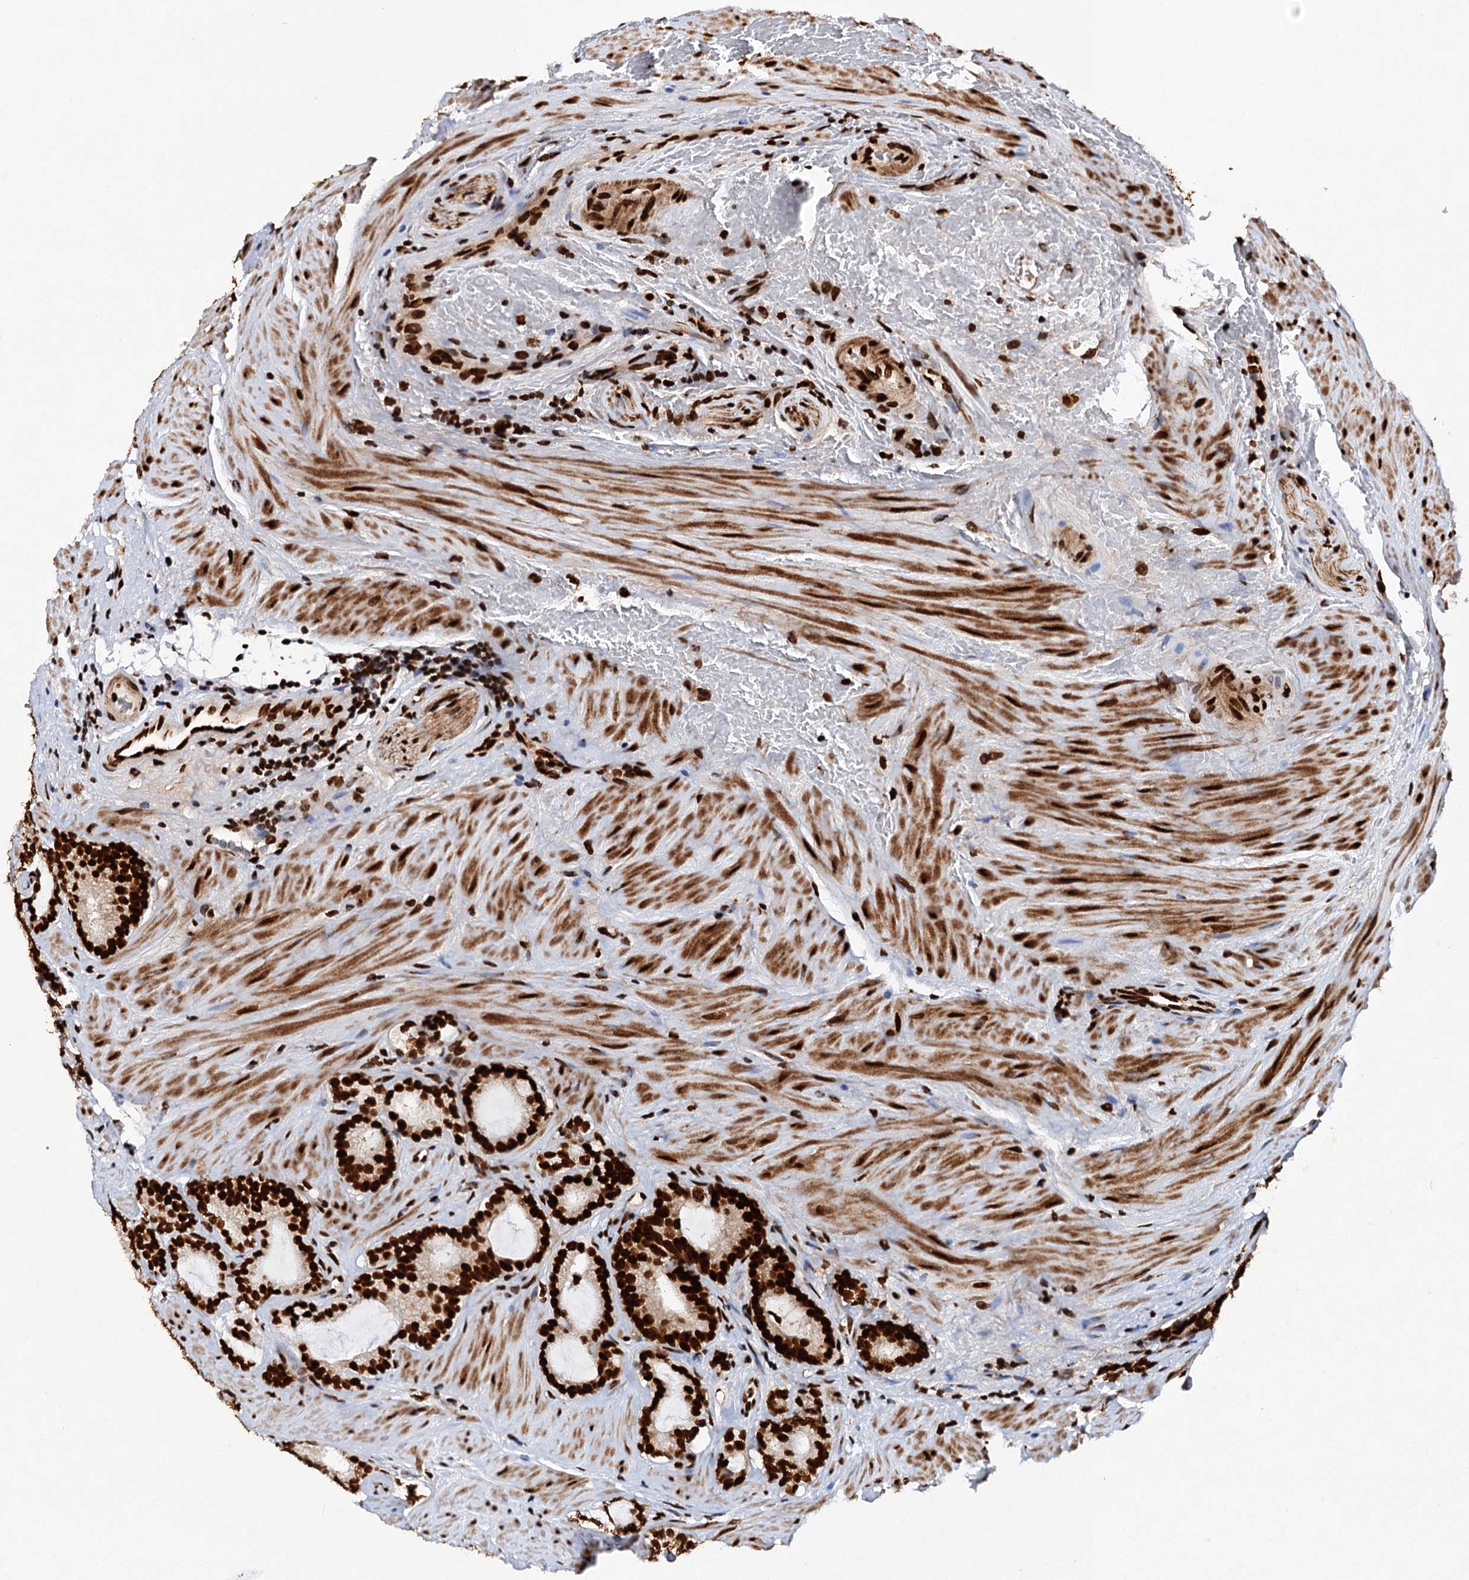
{"staining": {"intensity": "strong", "quantity": ">75%", "location": "nuclear"}, "tissue": "prostate cancer", "cell_type": "Tumor cells", "image_type": "cancer", "snomed": [{"axis": "morphology", "description": "Adenocarcinoma, High grade"}, {"axis": "topography", "description": "Prostate"}], "caption": "Immunohistochemistry (DAB (3,3'-diaminobenzidine)) staining of prostate cancer displays strong nuclear protein positivity in approximately >75% of tumor cells.", "gene": "MATR3", "patient": {"sex": "male", "age": 63}}